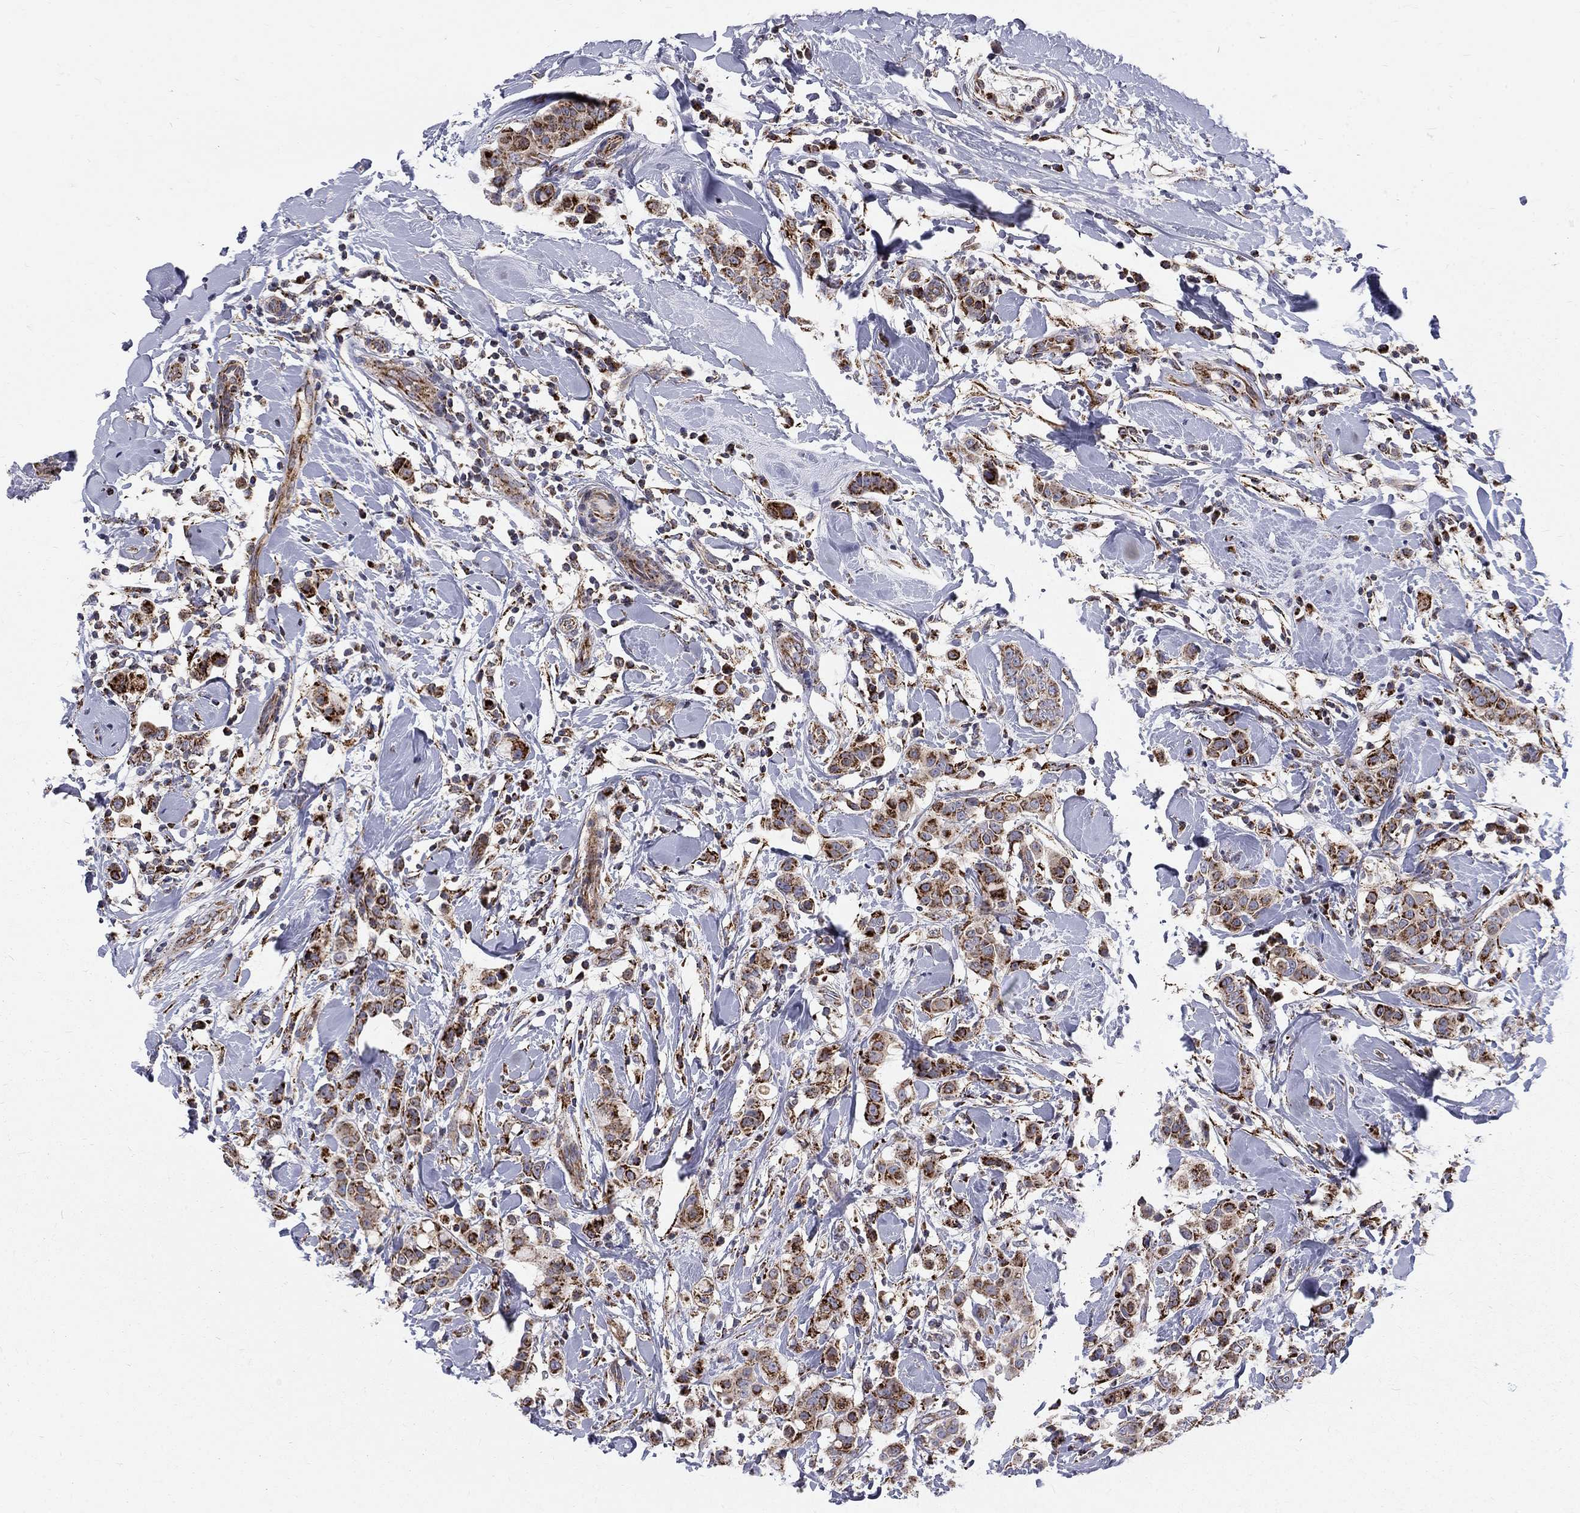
{"staining": {"intensity": "strong", "quantity": ">75%", "location": "cytoplasmic/membranous"}, "tissue": "breast cancer", "cell_type": "Tumor cells", "image_type": "cancer", "snomed": [{"axis": "morphology", "description": "Duct carcinoma"}, {"axis": "topography", "description": "Breast"}], "caption": "Strong cytoplasmic/membranous staining for a protein is identified in approximately >75% of tumor cells of breast cancer using immunohistochemistry (IHC).", "gene": "ALDH1B1", "patient": {"sex": "female", "age": 27}}